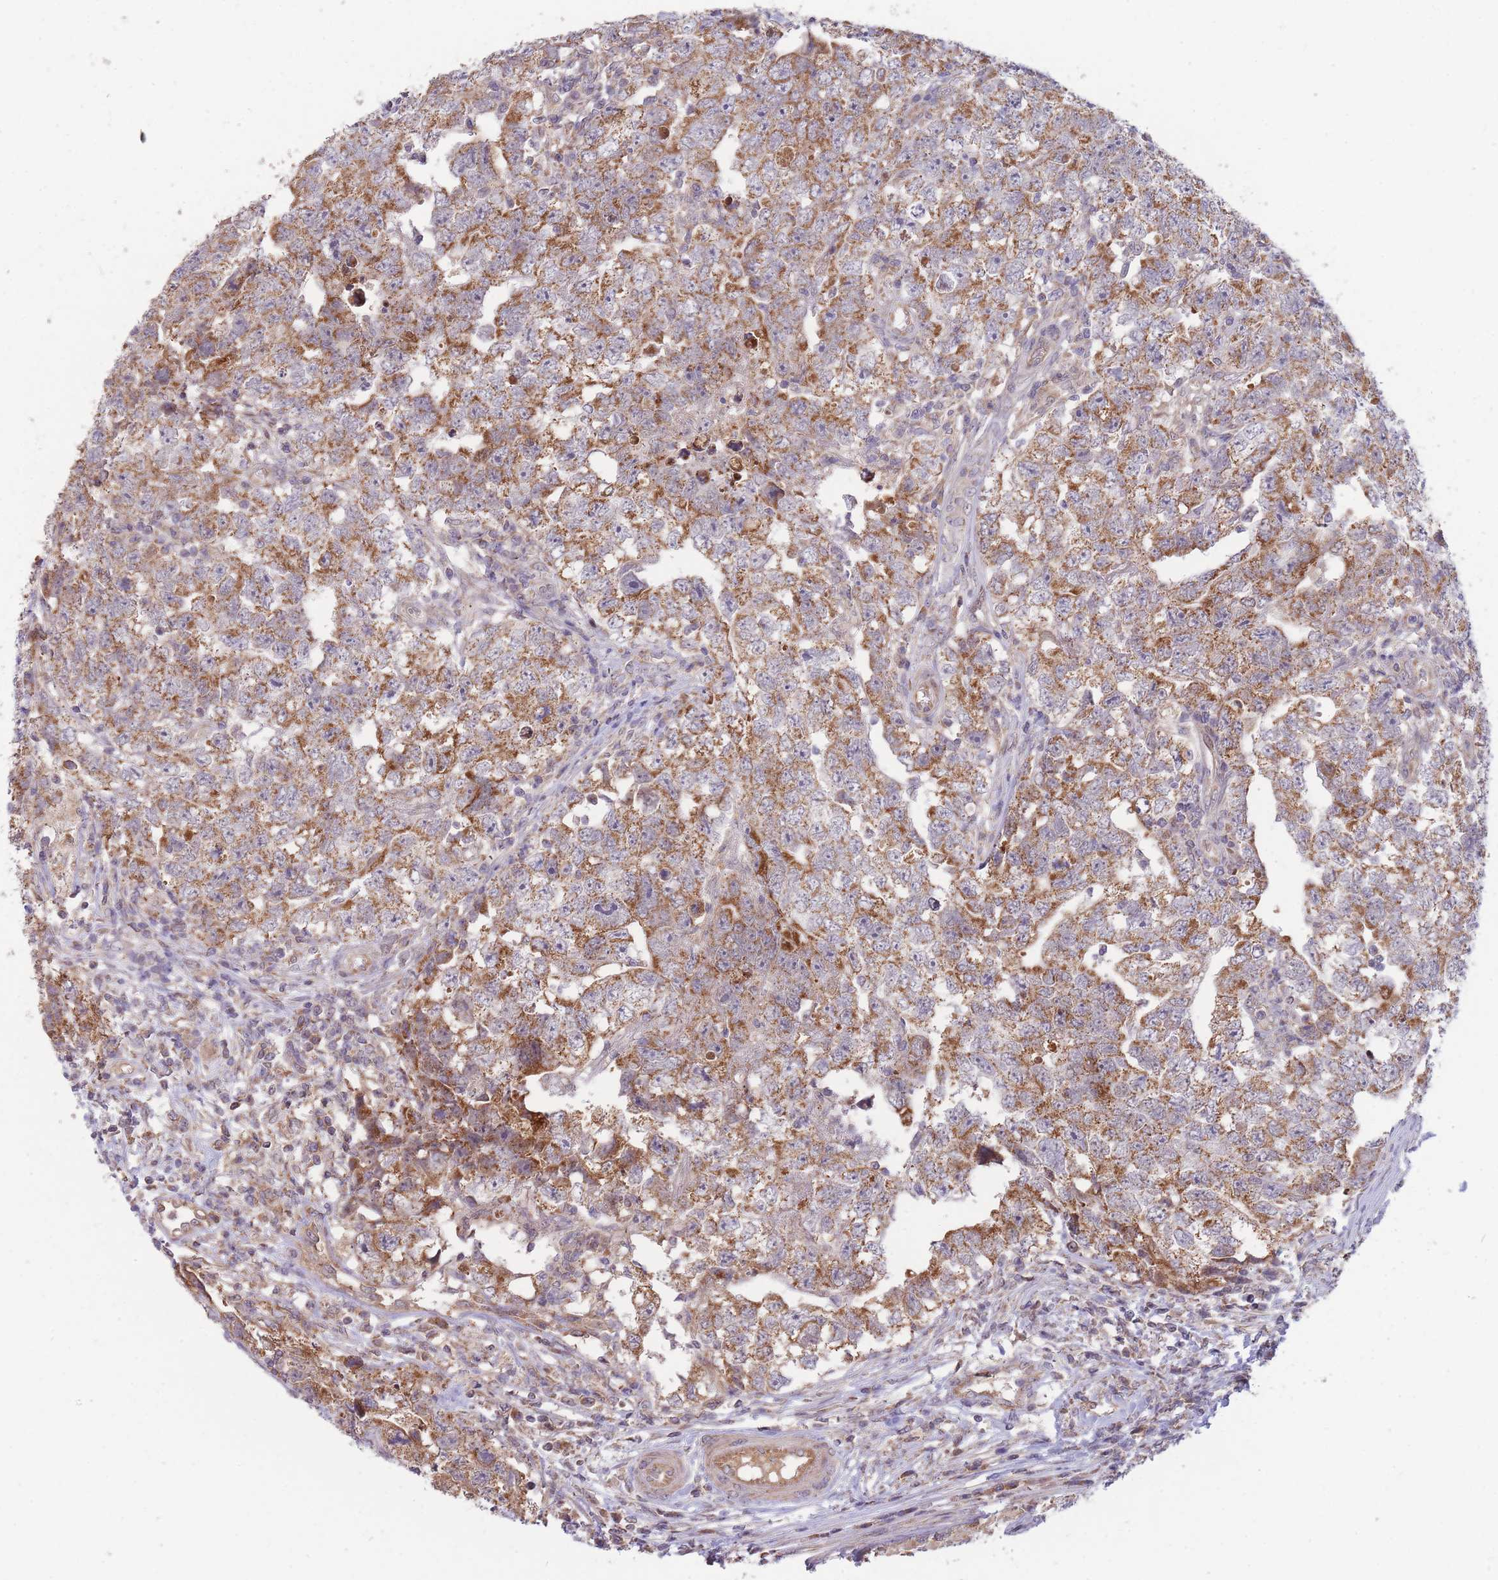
{"staining": {"intensity": "moderate", "quantity": ">75%", "location": "cytoplasmic/membranous"}, "tissue": "testis cancer", "cell_type": "Tumor cells", "image_type": "cancer", "snomed": [{"axis": "morphology", "description": "Carcinoma, Embryonal, NOS"}, {"axis": "topography", "description": "Testis"}], "caption": "Immunohistochemistry photomicrograph of testis embryonal carcinoma stained for a protein (brown), which shows medium levels of moderate cytoplasmic/membranous staining in approximately >75% of tumor cells.", "gene": "PTPMT1", "patient": {"sex": "male", "age": 22}}